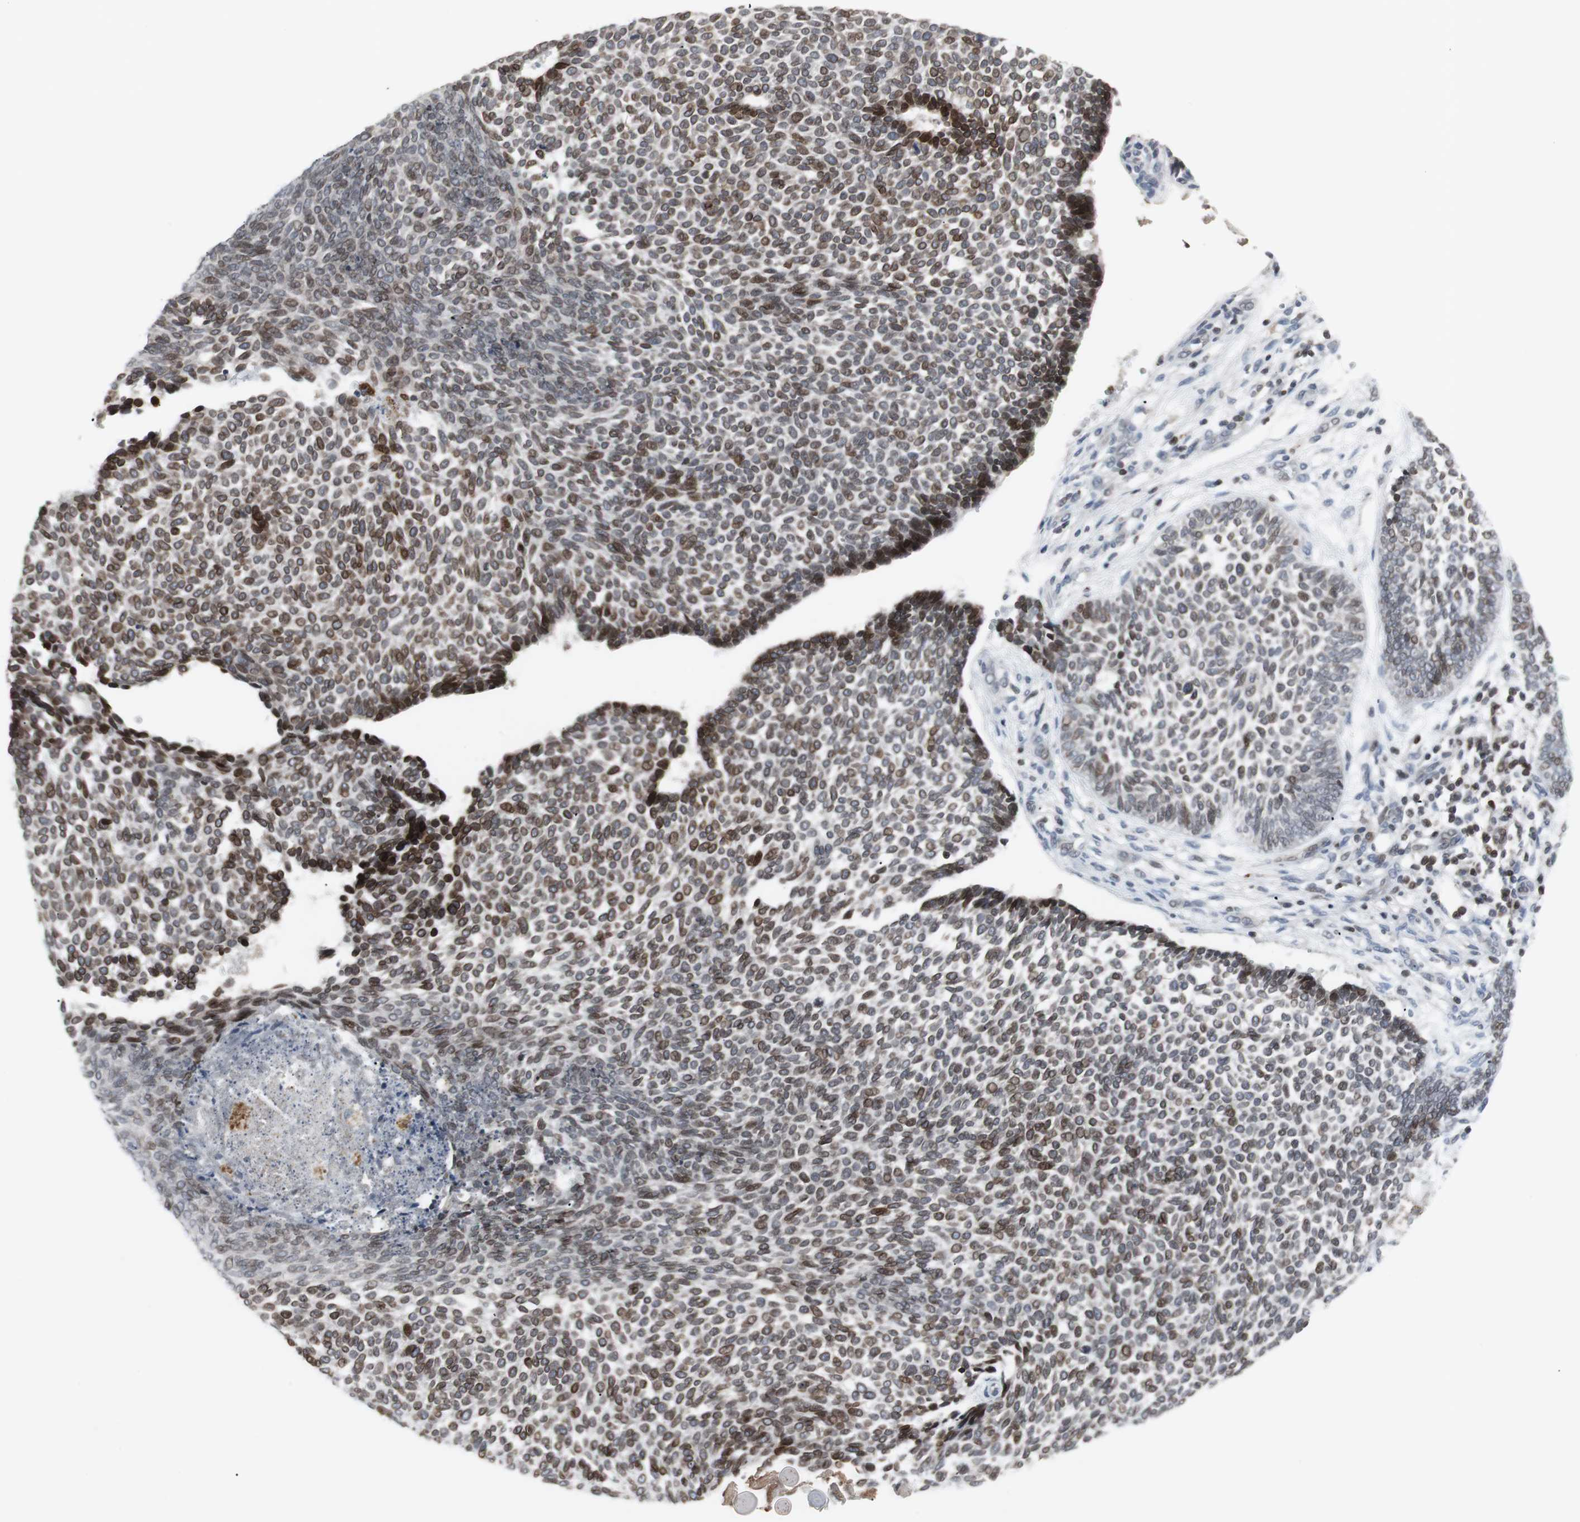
{"staining": {"intensity": "strong", "quantity": ">75%", "location": "cytoplasmic/membranous,nuclear"}, "tissue": "skin cancer", "cell_type": "Tumor cells", "image_type": "cancer", "snomed": [{"axis": "morphology", "description": "Normal tissue, NOS"}, {"axis": "morphology", "description": "Basal cell carcinoma"}, {"axis": "topography", "description": "Skin"}], "caption": "An immunohistochemistry photomicrograph of neoplastic tissue is shown. Protein staining in brown highlights strong cytoplasmic/membranous and nuclear positivity in basal cell carcinoma (skin) within tumor cells.", "gene": "ZNF396", "patient": {"sex": "male", "age": 87}}